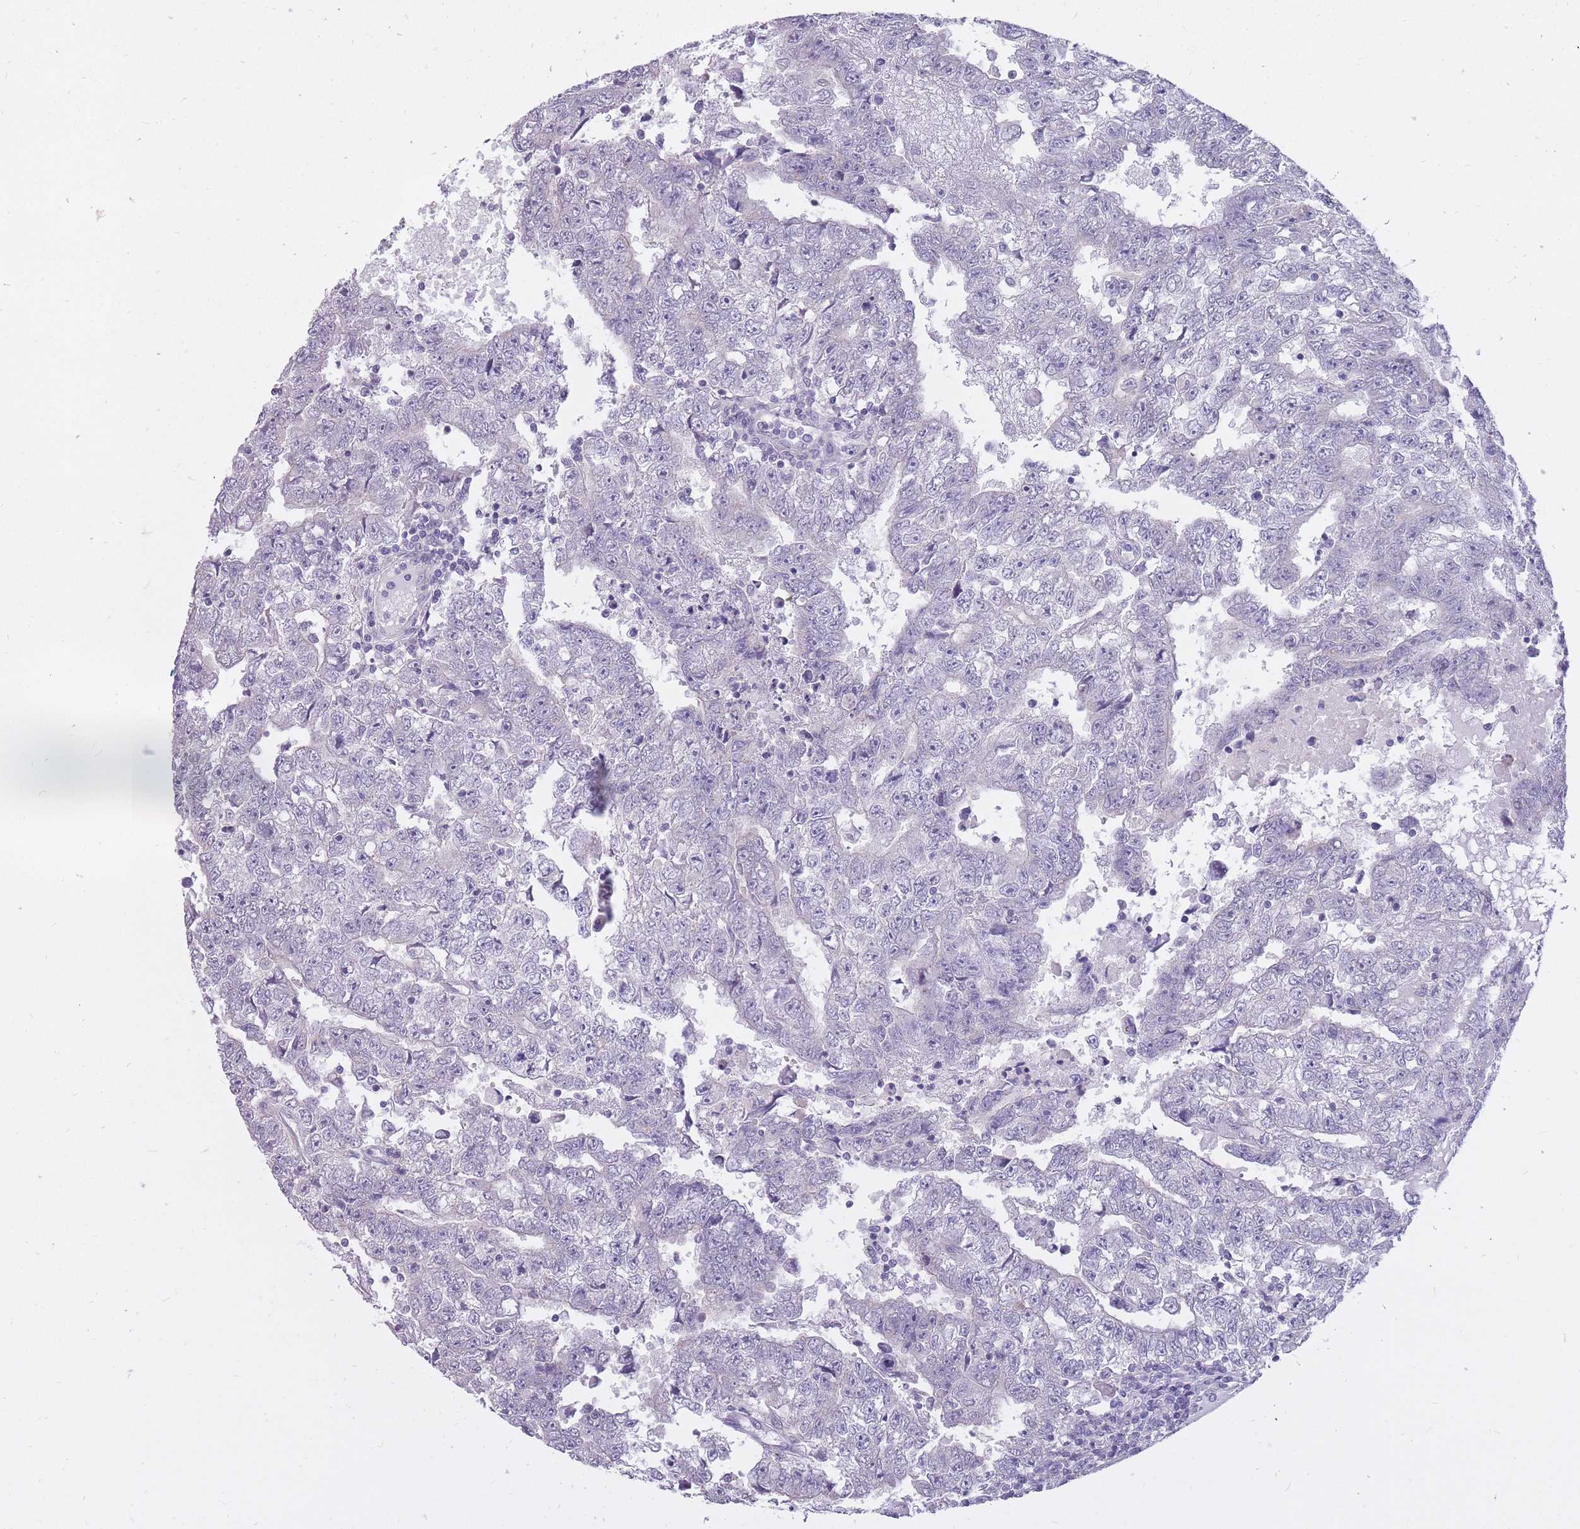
{"staining": {"intensity": "negative", "quantity": "none", "location": "none"}, "tissue": "testis cancer", "cell_type": "Tumor cells", "image_type": "cancer", "snomed": [{"axis": "morphology", "description": "Carcinoma, Embryonal, NOS"}, {"axis": "topography", "description": "Testis"}], "caption": "Micrograph shows no protein expression in tumor cells of testis cancer (embryonal carcinoma) tissue.", "gene": "RNF170", "patient": {"sex": "male", "age": 25}}